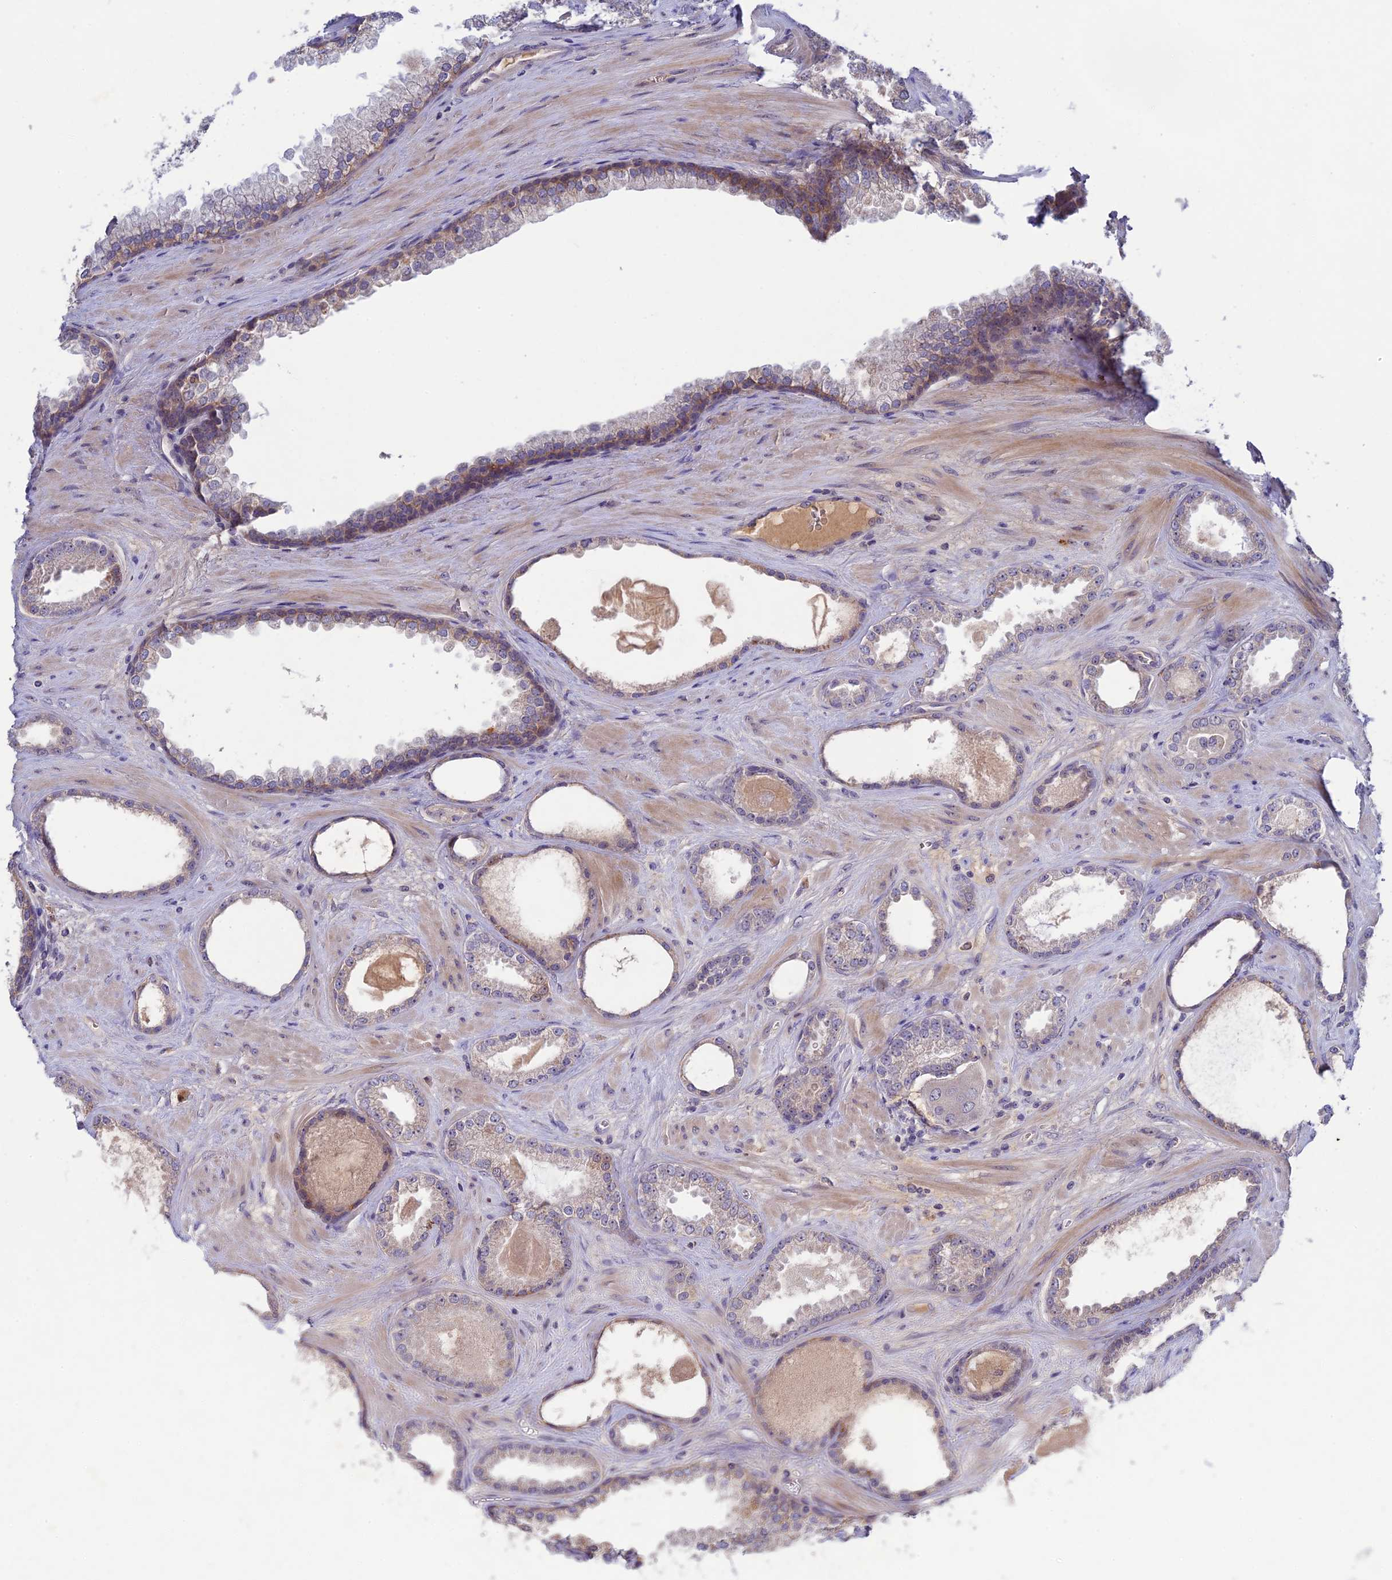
{"staining": {"intensity": "weak", "quantity": "25%-75%", "location": "cytoplasmic/membranous"}, "tissue": "prostate cancer", "cell_type": "Tumor cells", "image_type": "cancer", "snomed": [{"axis": "morphology", "description": "Adenocarcinoma, Low grade"}, {"axis": "topography", "description": "Prostate"}], "caption": "Immunohistochemical staining of human prostate low-grade adenocarcinoma shows low levels of weak cytoplasmic/membranous protein staining in approximately 25%-75% of tumor cells.", "gene": "CHST5", "patient": {"sex": "male", "age": 57}}